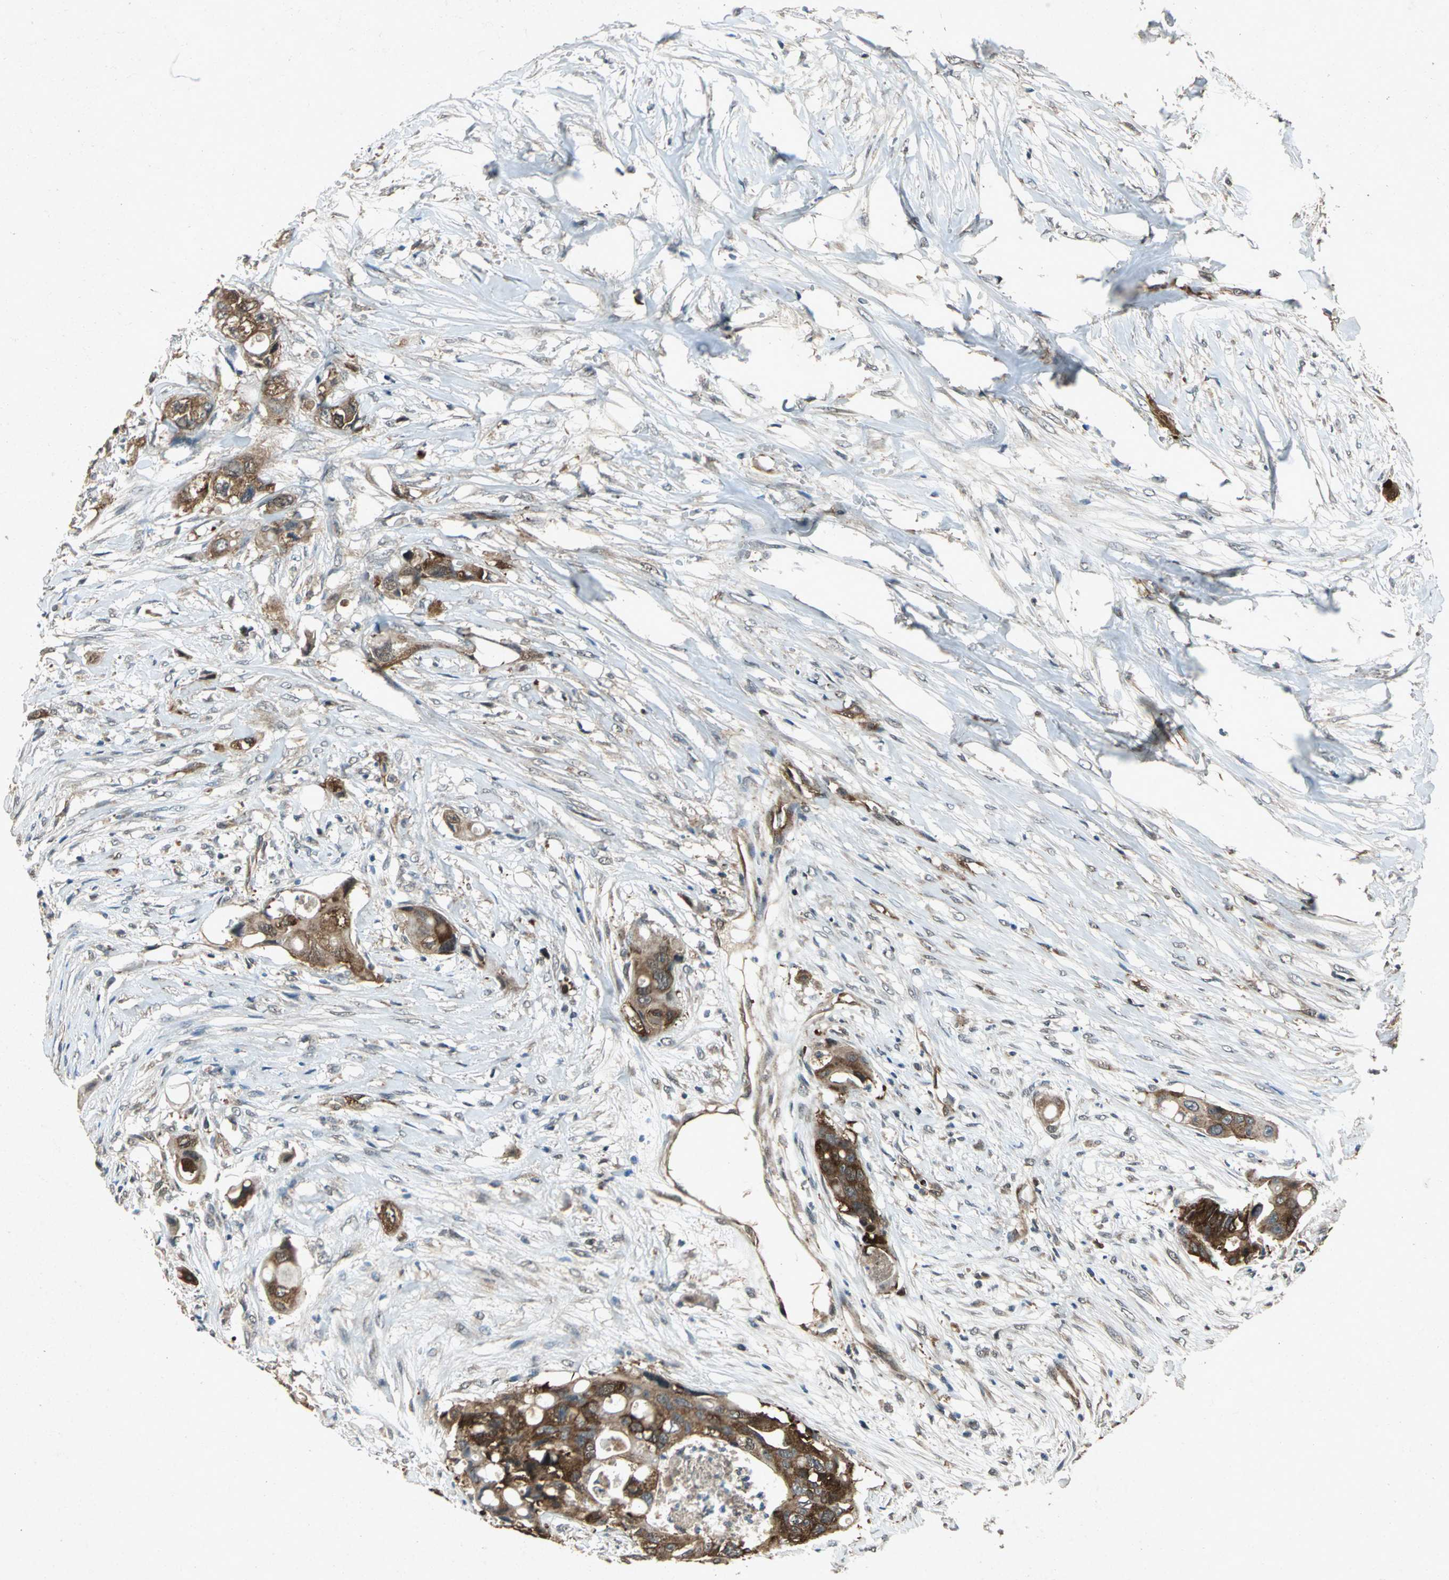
{"staining": {"intensity": "strong", "quantity": ">75%", "location": "cytoplasmic/membranous"}, "tissue": "colorectal cancer", "cell_type": "Tumor cells", "image_type": "cancer", "snomed": [{"axis": "morphology", "description": "Adenocarcinoma, NOS"}, {"axis": "topography", "description": "Colon"}], "caption": "Brown immunohistochemical staining in colorectal cancer exhibits strong cytoplasmic/membranous expression in about >75% of tumor cells. Using DAB (brown) and hematoxylin (blue) stains, captured at high magnification using brightfield microscopy.", "gene": "HSP90AB1", "patient": {"sex": "female", "age": 57}}